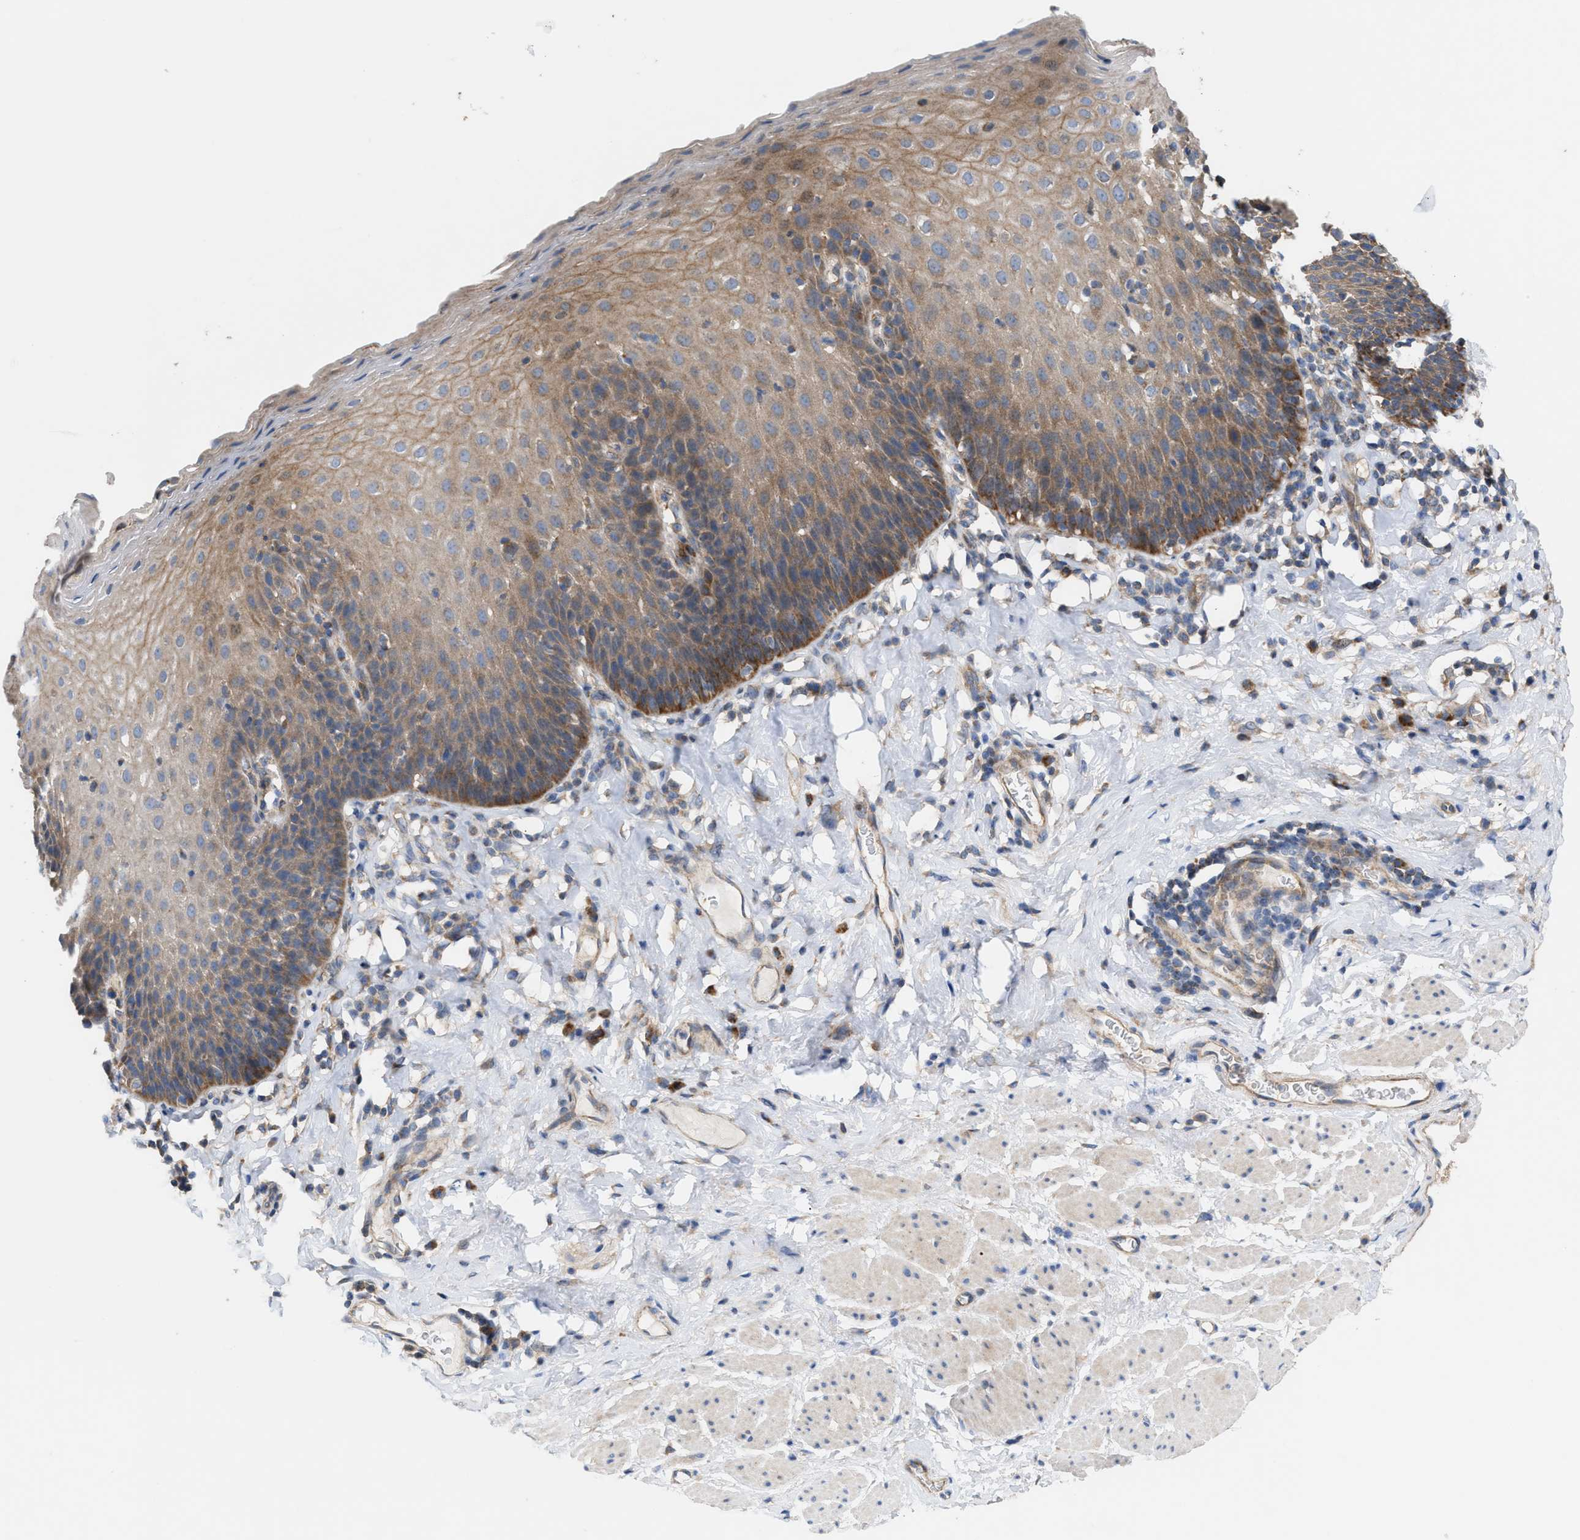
{"staining": {"intensity": "moderate", "quantity": ">75%", "location": "cytoplasmic/membranous"}, "tissue": "esophagus", "cell_type": "Squamous epithelial cells", "image_type": "normal", "snomed": [{"axis": "morphology", "description": "Normal tissue, NOS"}, {"axis": "topography", "description": "Esophagus"}], "caption": "Squamous epithelial cells demonstrate medium levels of moderate cytoplasmic/membranous positivity in approximately >75% of cells in benign esophagus. (DAB IHC with brightfield microscopy, high magnification).", "gene": "OXSM", "patient": {"sex": "female", "age": 61}}